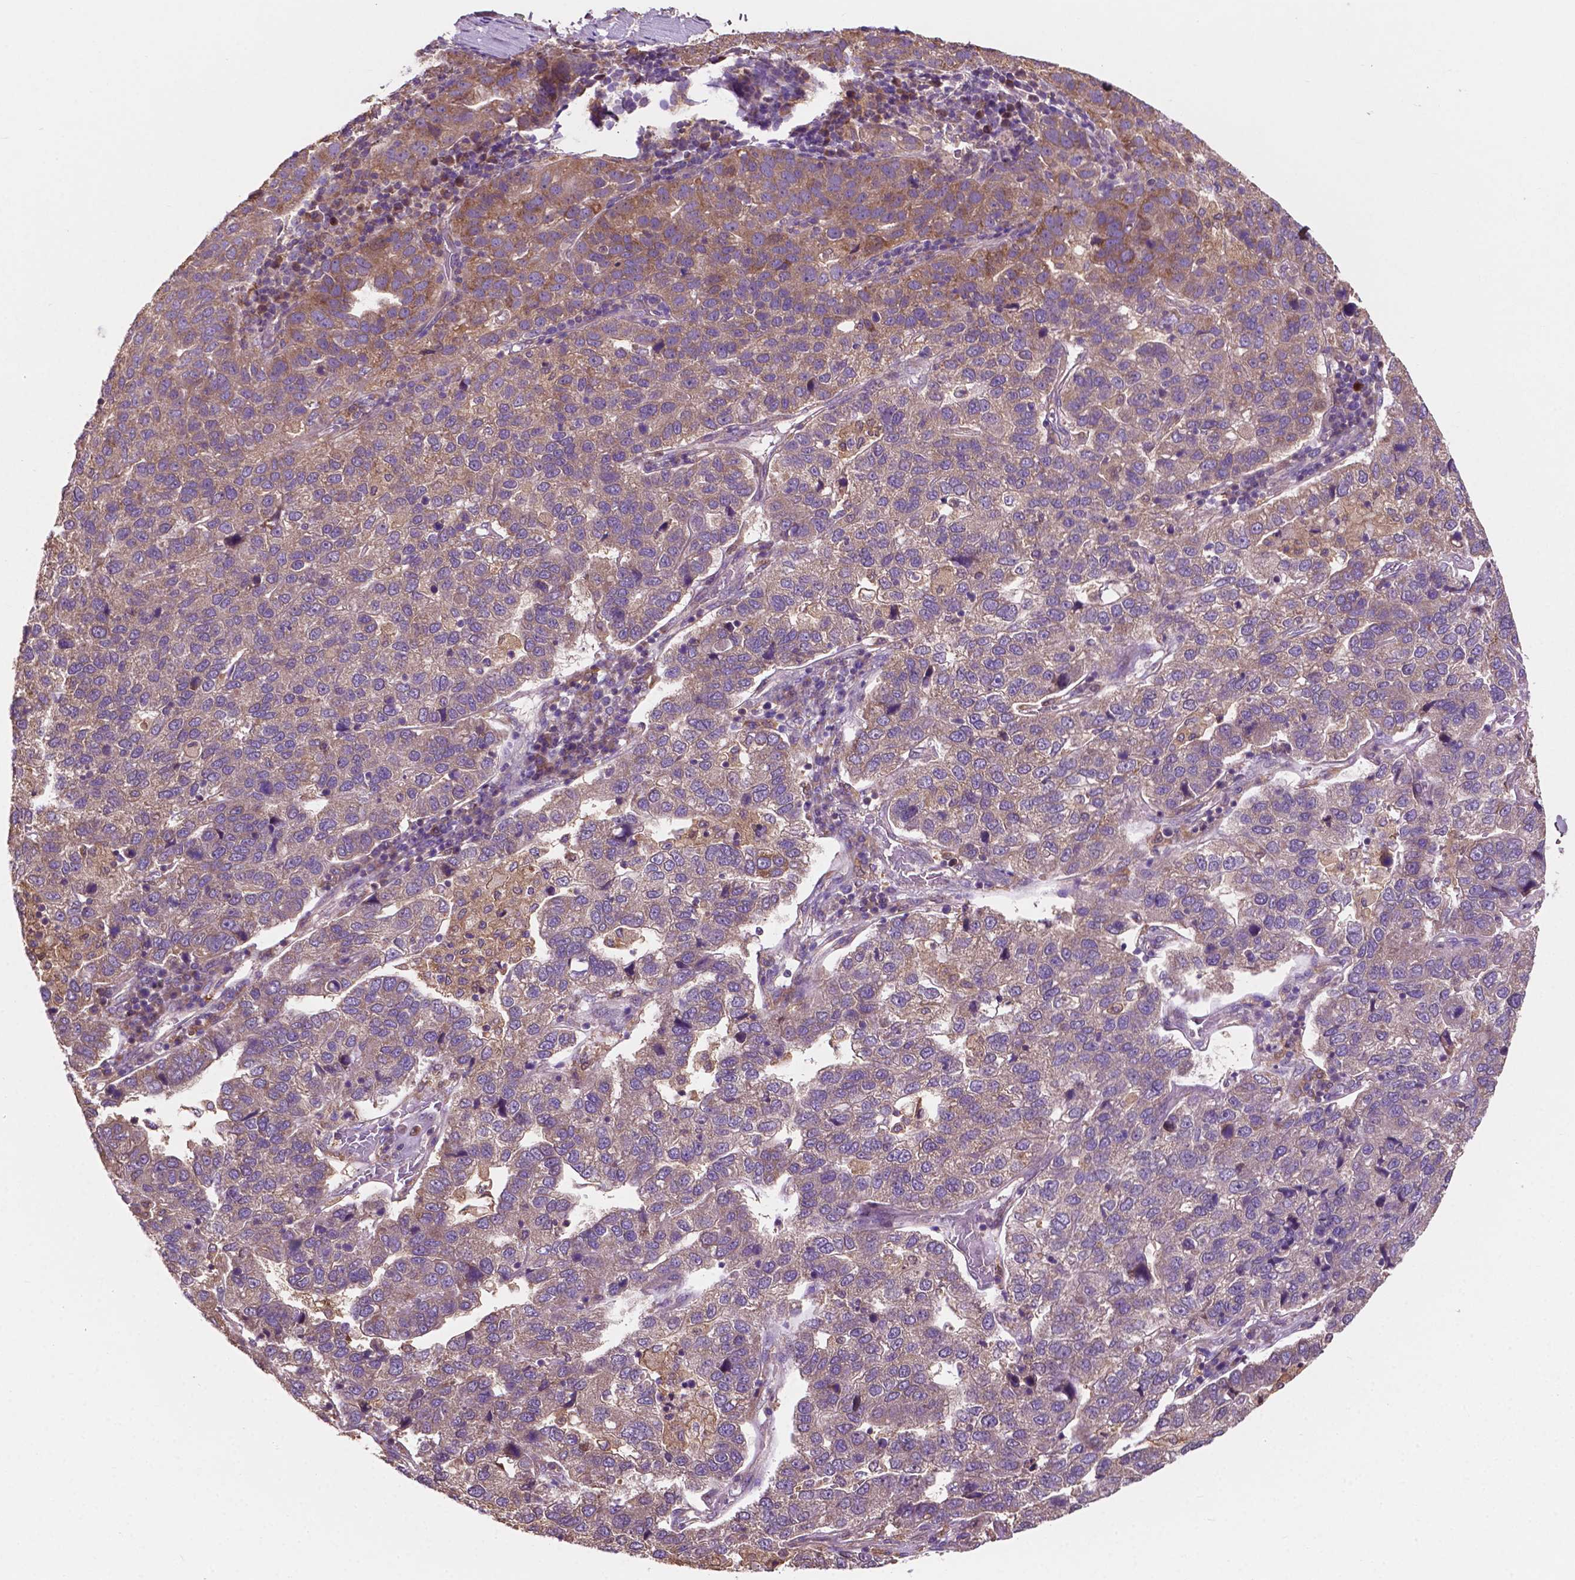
{"staining": {"intensity": "weak", "quantity": "25%-75%", "location": "cytoplasmic/membranous"}, "tissue": "pancreatic cancer", "cell_type": "Tumor cells", "image_type": "cancer", "snomed": [{"axis": "morphology", "description": "Adenocarcinoma, NOS"}, {"axis": "topography", "description": "Pancreas"}], "caption": "High-magnification brightfield microscopy of pancreatic cancer (adenocarcinoma) stained with DAB (3,3'-diaminobenzidine) (brown) and counterstained with hematoxylin (blue). tumor cells exhibit weak cytoplasmic/membranous positivity is seen in about25%-75% of cells. Nuclei are stained in blue.", "gene": "GJA9", "patient": {"sex": "female", "age": 61}}